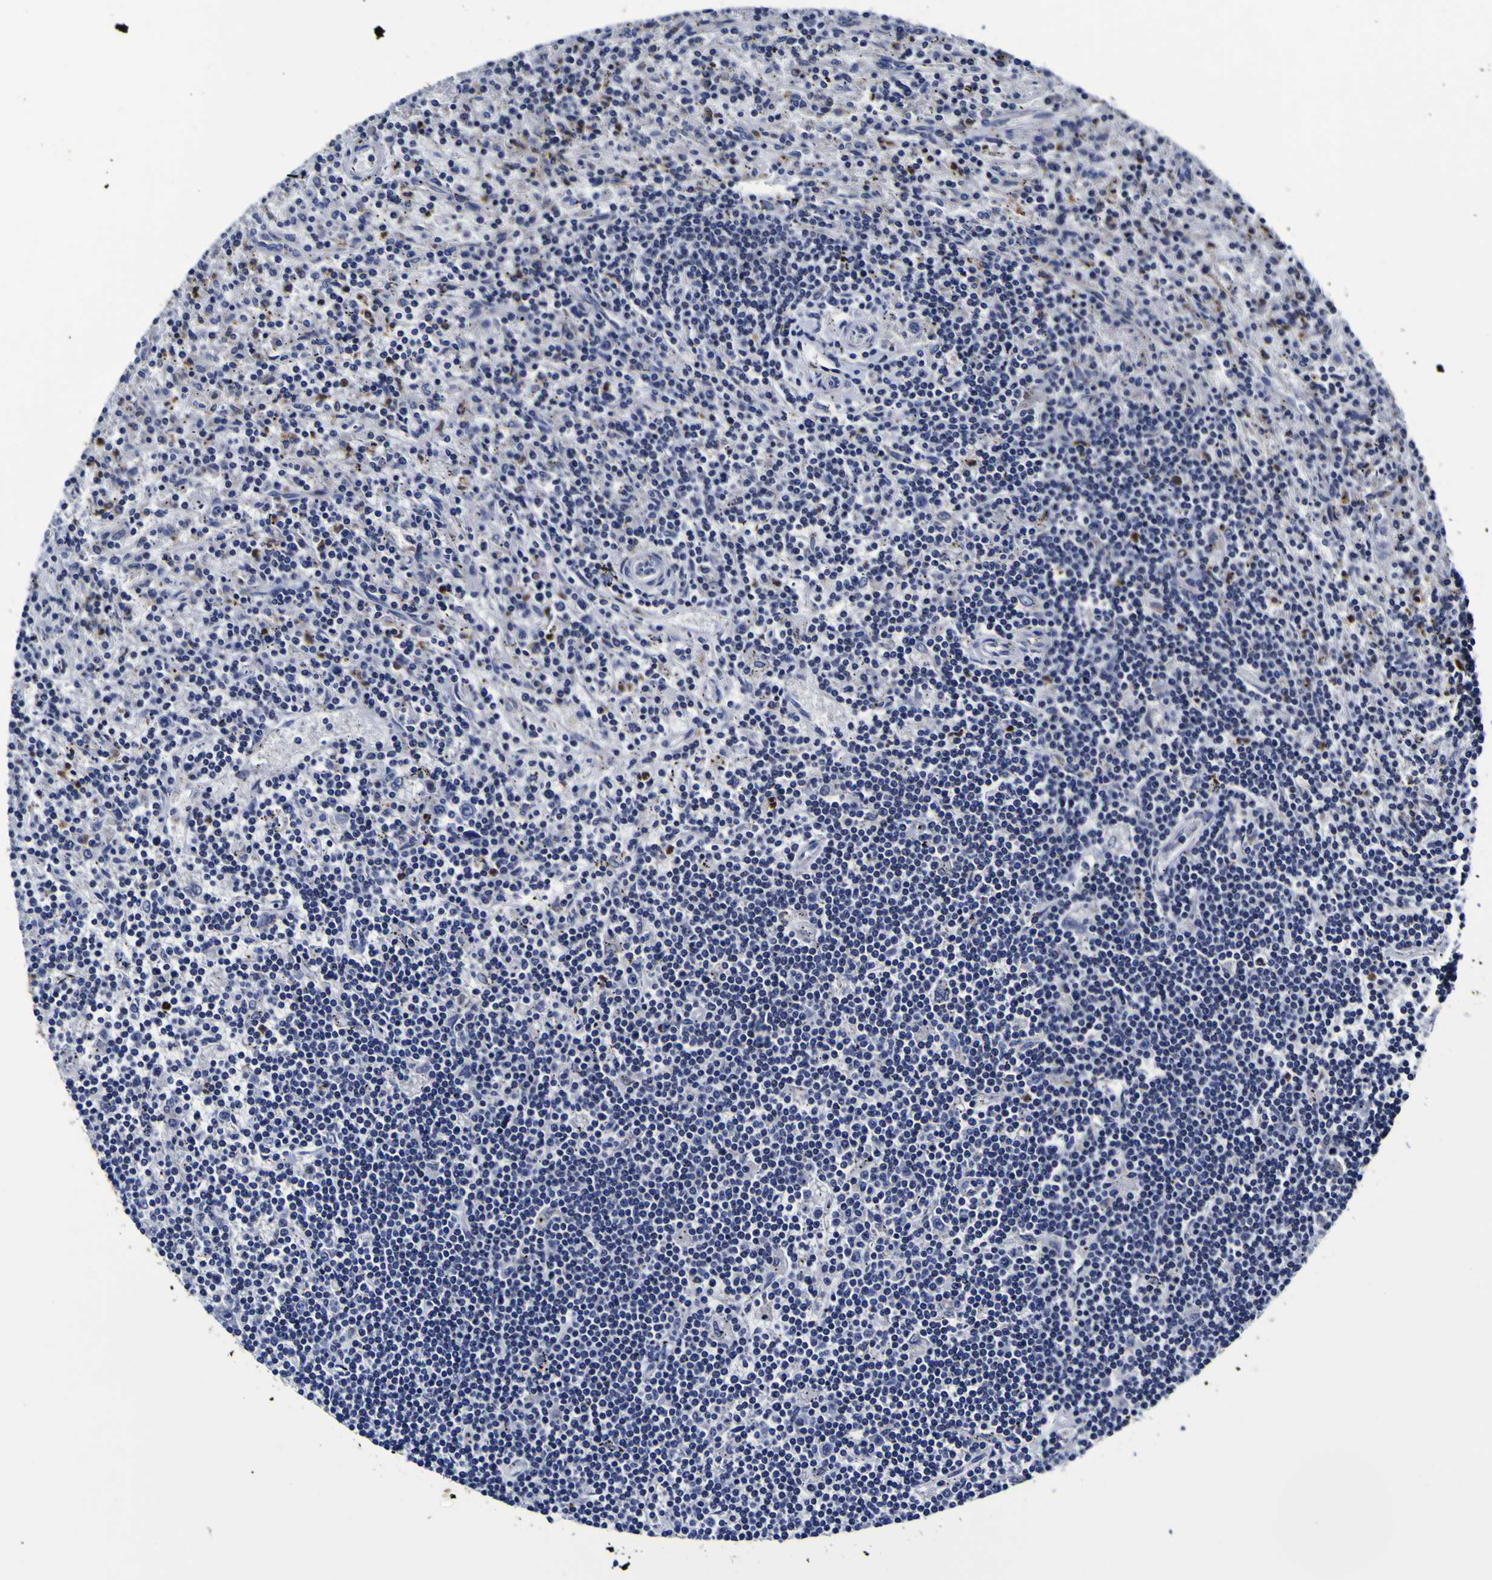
{"staining": {"intensity": "negative", "quantity": "none", "location": "none"}, "tissue": "lymphoma", "cell_type": "Tumor cells", "image_type": "cancer", "snomed": [{"axis": "morphology", "description": "Malignant lymphoma, non-Hodgkin's type, Low grade"}, {"axis": "topography", "description": "Spleen"}], "caption": "A photomicrograph of human lymphoma is negative for staining in tumor cells.", "gene": "PANK4", "patient": {"sex": "male", "age": 76}}